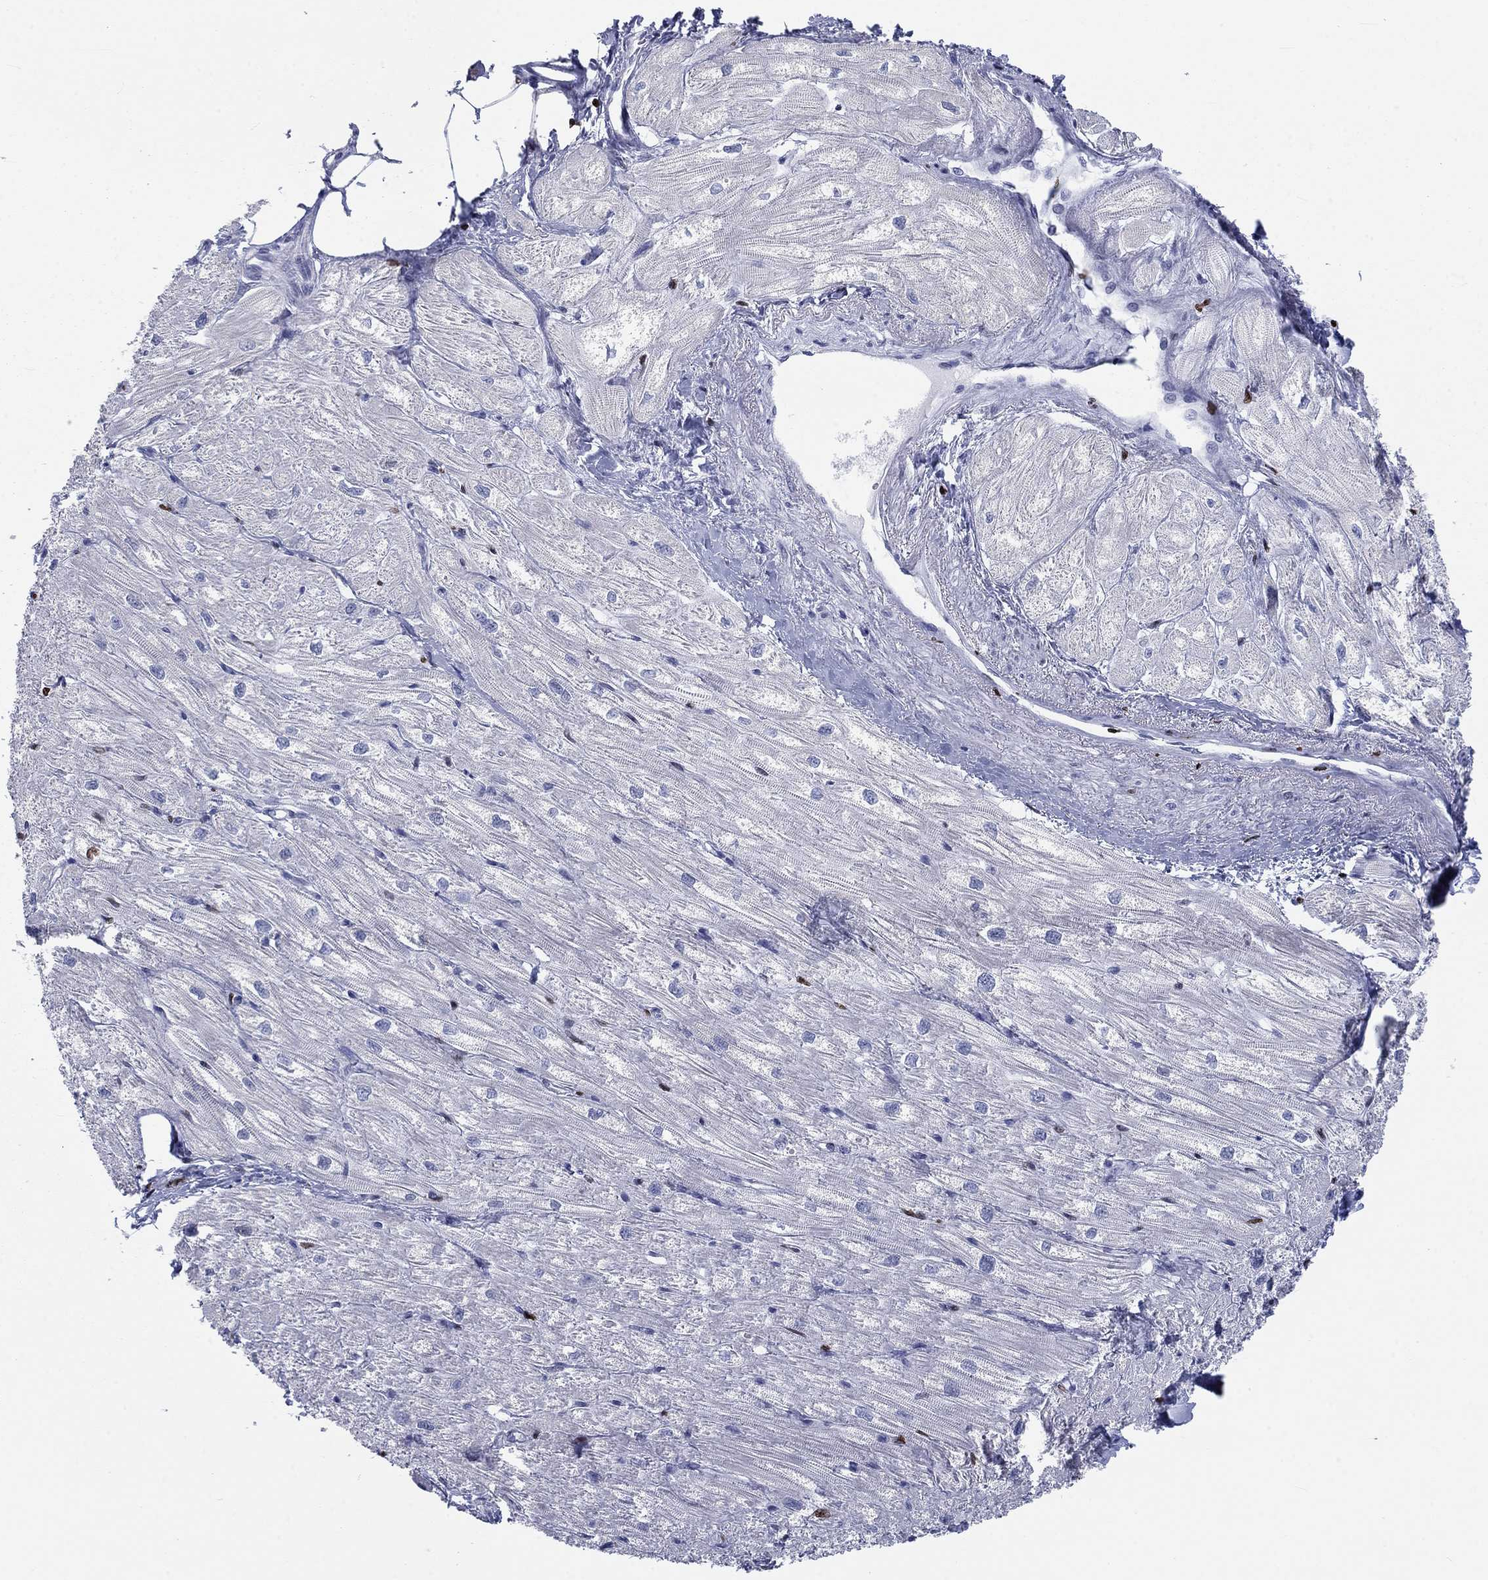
{"staining": {"intensity": "strong", "quantity": "<25%", "location": "nuclear"}, "tissue": "heart muscle", "cell_type": "Cardiomyocytes", "image_type": "normal", "snomed": [{"axis": "morphology", "description": "Normal tissue, NOS"}, {"axis": "topography", "description": "Heart"}], "caption": "Immunohistochemical staining of normal human heart muscle exhibits <25% levels of strong nuclear protein staining in about <25% of cardiomyocytes.", "gene": "H1", "patient": {"sex": "male", "age": 57}}